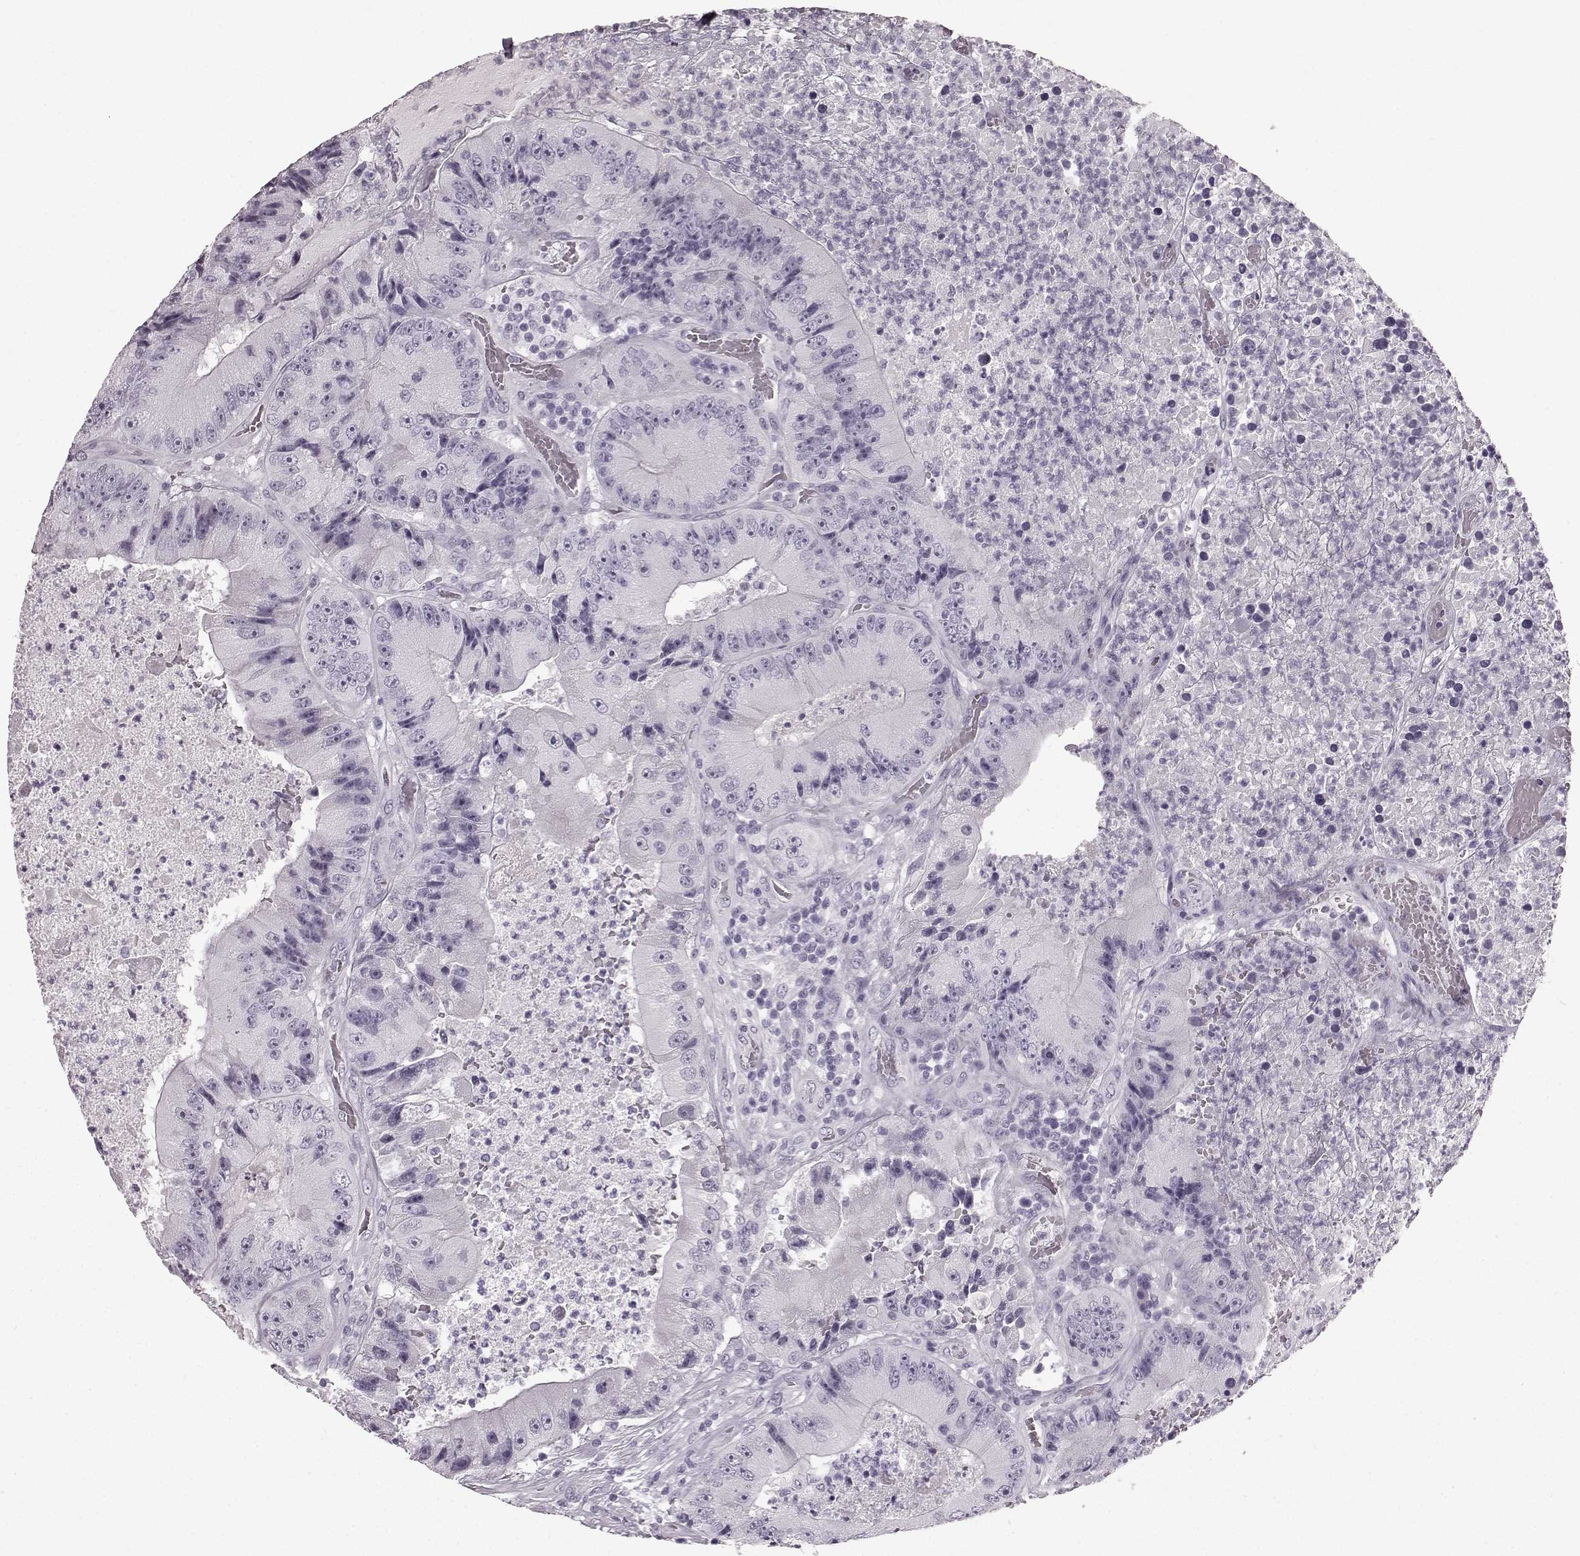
{"staining": {"intensity": "negative", "quantity": "none", "location": "none"}, "tissue": "colorectal cancer", "cell_type": "Tumor cells", "image_type": "cancer", "snomed": [{"axis": "morphology", "description": "Adenocarcinoma, NOS"}, {"axis": "topography", "description": "Colon"}], "caption": "A micrograph of human adenocarcinoma (colorectal) is negative for staining in tumor cells.", "gene": "AIPL1", "patient": {"sex": "female", "age": 86}}